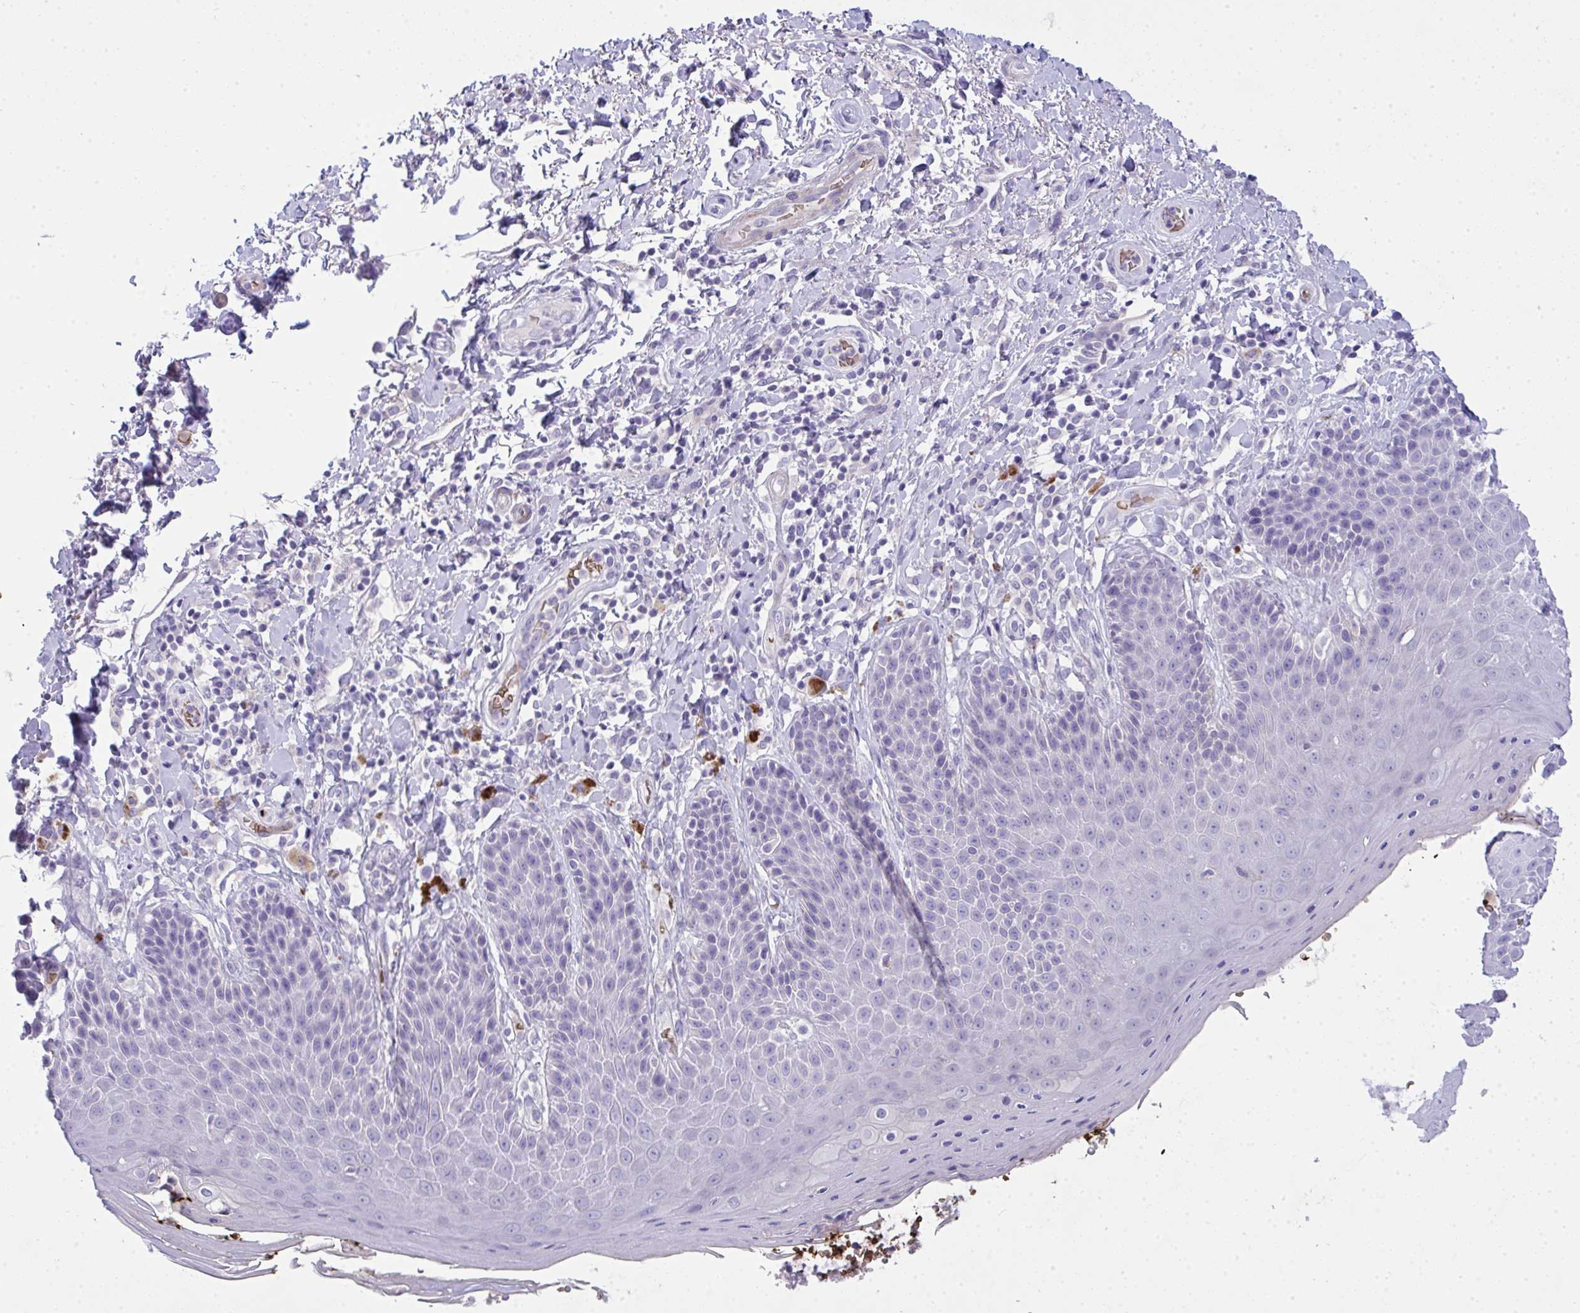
{"staining": {"intensity": "negative", "quantity": "none", "location": "none"}, "tissue": "skin", "cell_type": "Epidermal cells", "image_type": "normal", "snomed": [{"axis": "morphology", "description": "Normal tissue, NOS"}, {"axis": "topography", "description": "Anal"}, {"axis": "topography", "description": "Peripheral nerve tissue"}], "caption": "Immunohistochemistry (IHC) histopathology image of normal human skin stained for a protein (brown), which demonstrates no expression in epidermal cells. The staining was performed using DAB (3,3'-diaminobenzidine) to visualize the protein expression in brown, while the nuclei were stained in blue with hematoxylin (Magnification: 20x).", "gene": "SPTB", "patient": {"sex": "male", "age": 51}}